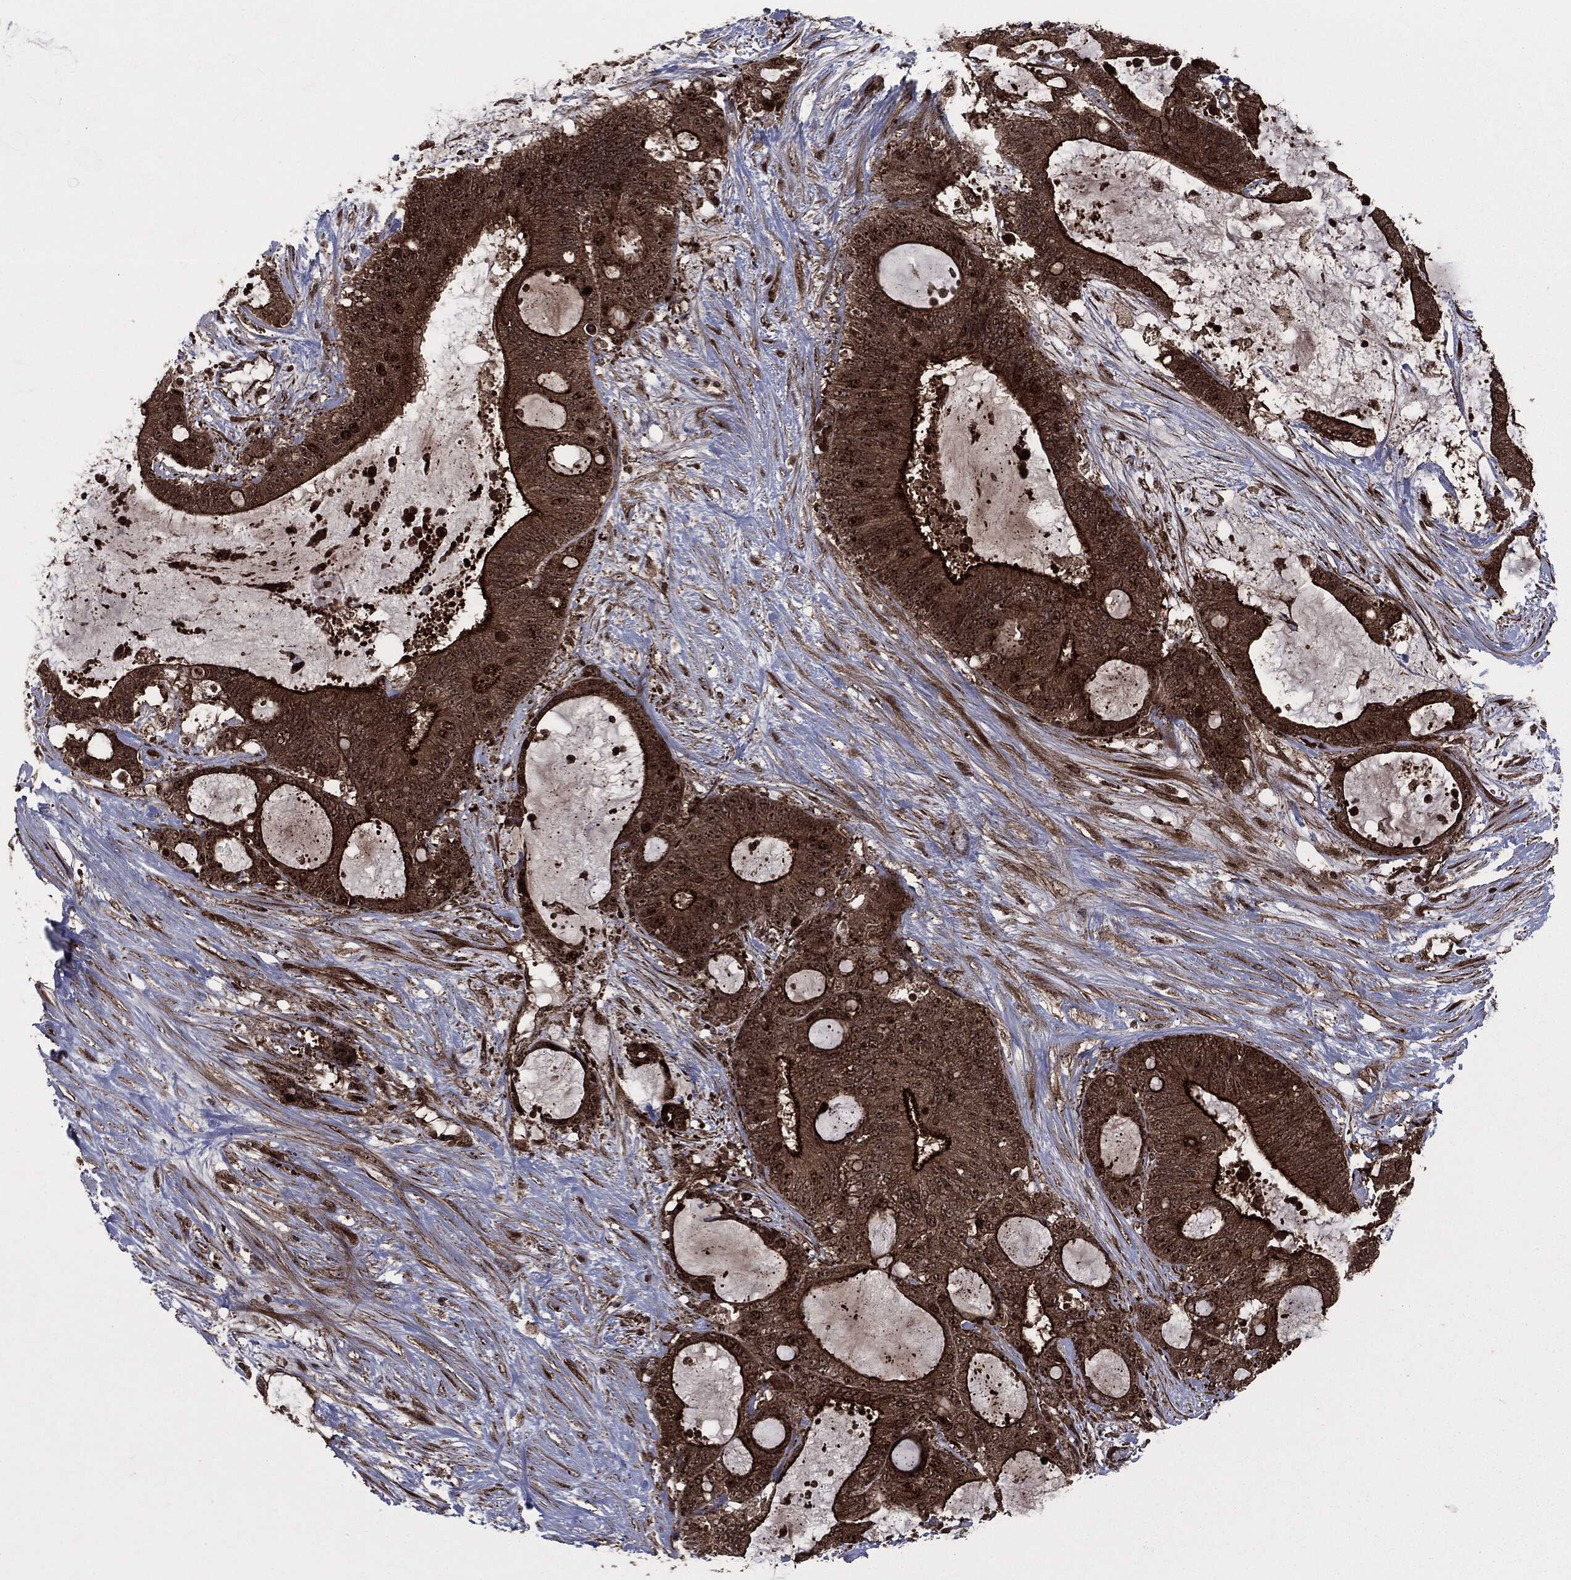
{"staining": {"intensity": "strong", "quantity": ">75%", "location": "cytoplasmic/membranous,nuclear"}, "tissue": "liver cancer", "cell_type": "Tumor cells", "image_type": "cancer", "snomed": [{"axis": "morphology", "description": "Normal tissue, NOS"}, {"axis": "morphology", "description": "Cholangiocarcinoma"}, {"axis": "topography", "description": "Liver"}, {"axis": "topography", "description": "Peripheral nerve tissue"}], "caption": "Protein analysis of cholangiocarcinoma (liver) tissue shows strong cytoplasmic/membranous and nuclear expression in approximately >75% of tumor cells.", "gene": "CARD6", "patient": {"sex": "female", "age": 73}}